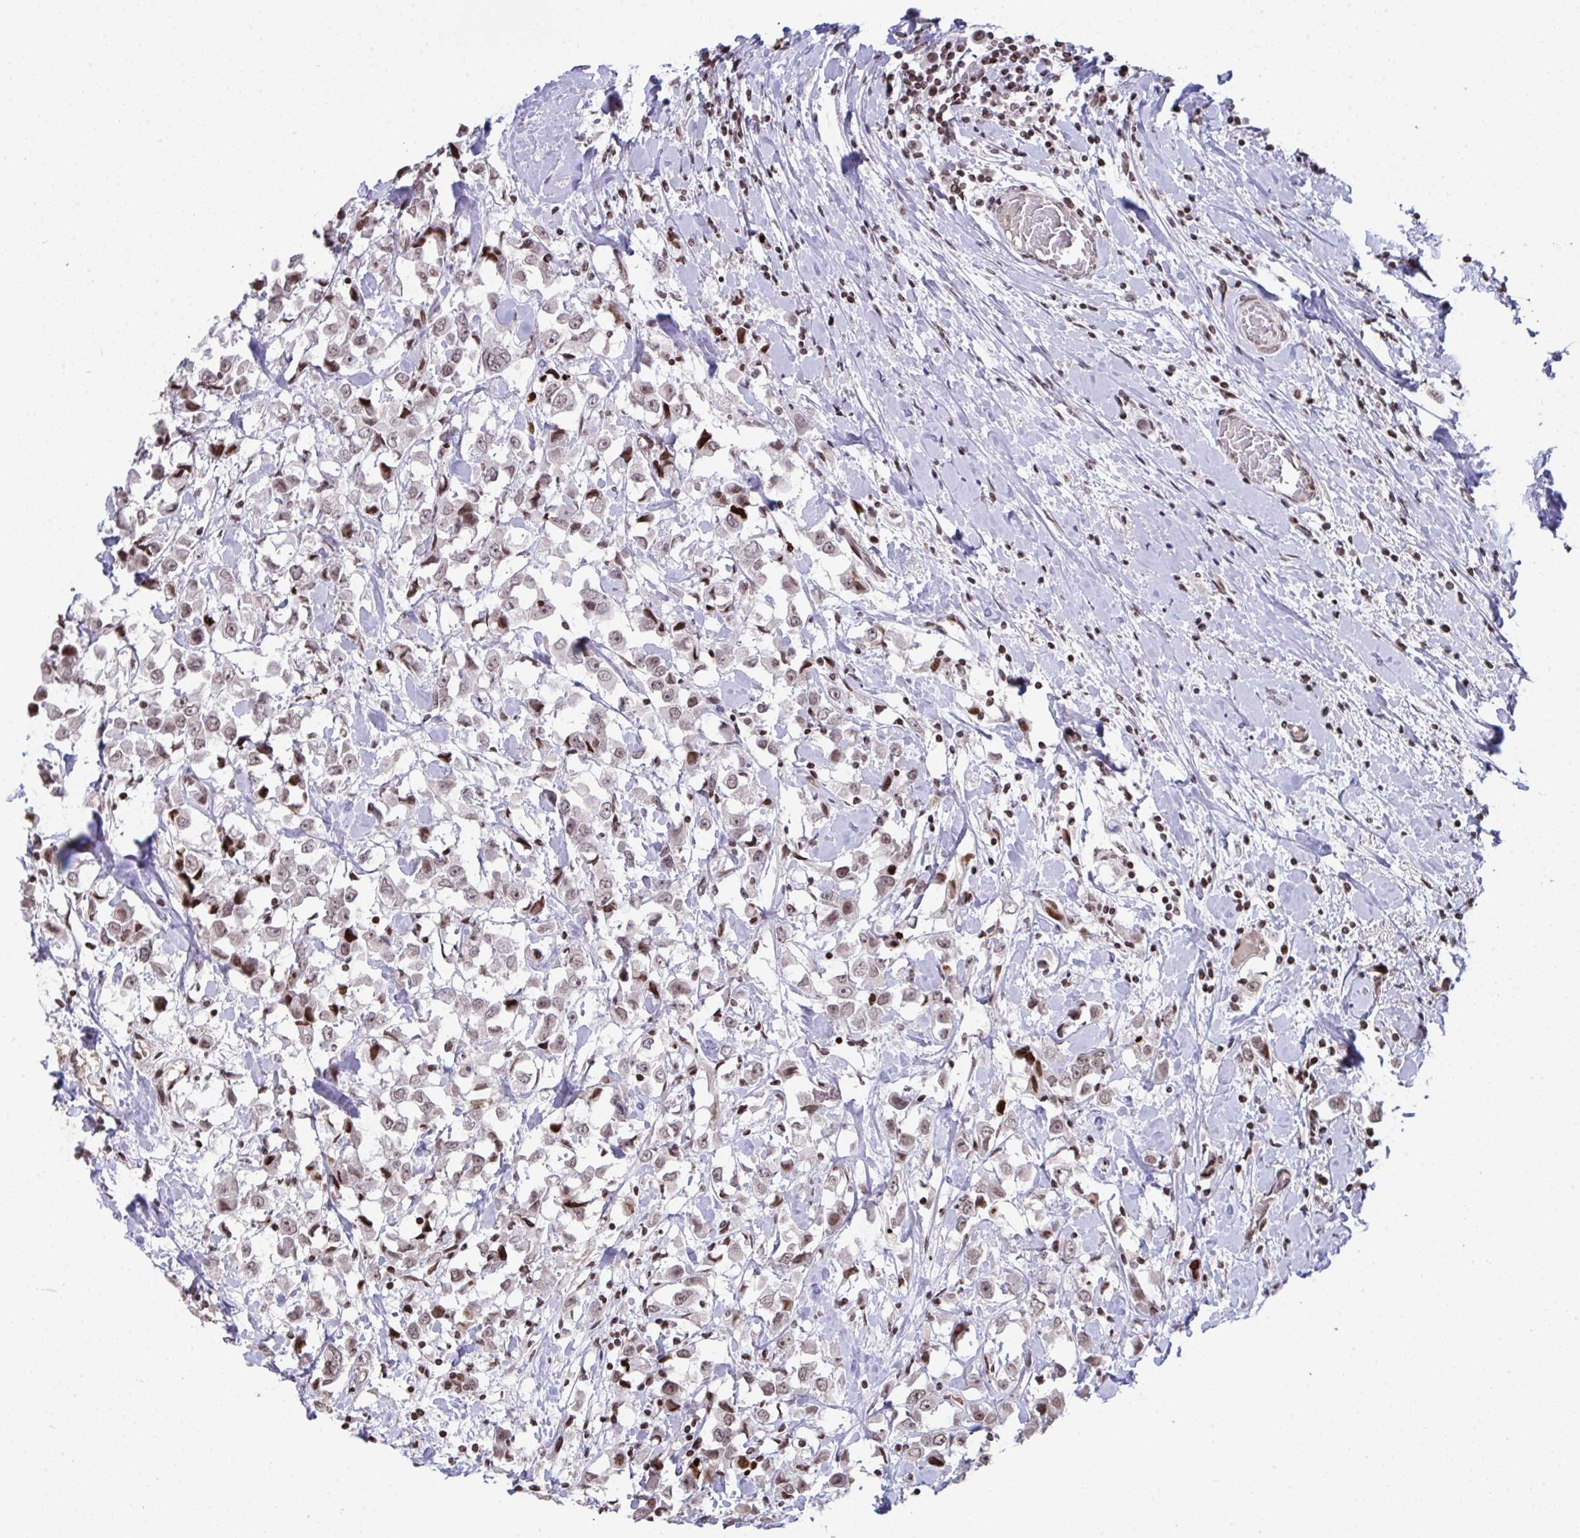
{"staining": {"intensity": "weak", "quantity": "25%-75%", "location": "nuclear"}, "tissue": "breast cancer", "cell_type": "Tumor cells", "image_type": "cancer", "snomed": [{"axis": "morphology", "description": "Duct carcinoma"}, {"axis": "topography", "description": "Breast"}], "caption": "Breast cancer stained with DAB (3,3'-diaminobenzidine) immunohistochemistry (IHC) reveals low levels of weak nuclear staining in about 25%-75% of tumor cells. (DAB IHC with brightfield microscopy, high magnification).", "gene": "NIP7", "patient": {"sex": "female", "age": 61}}